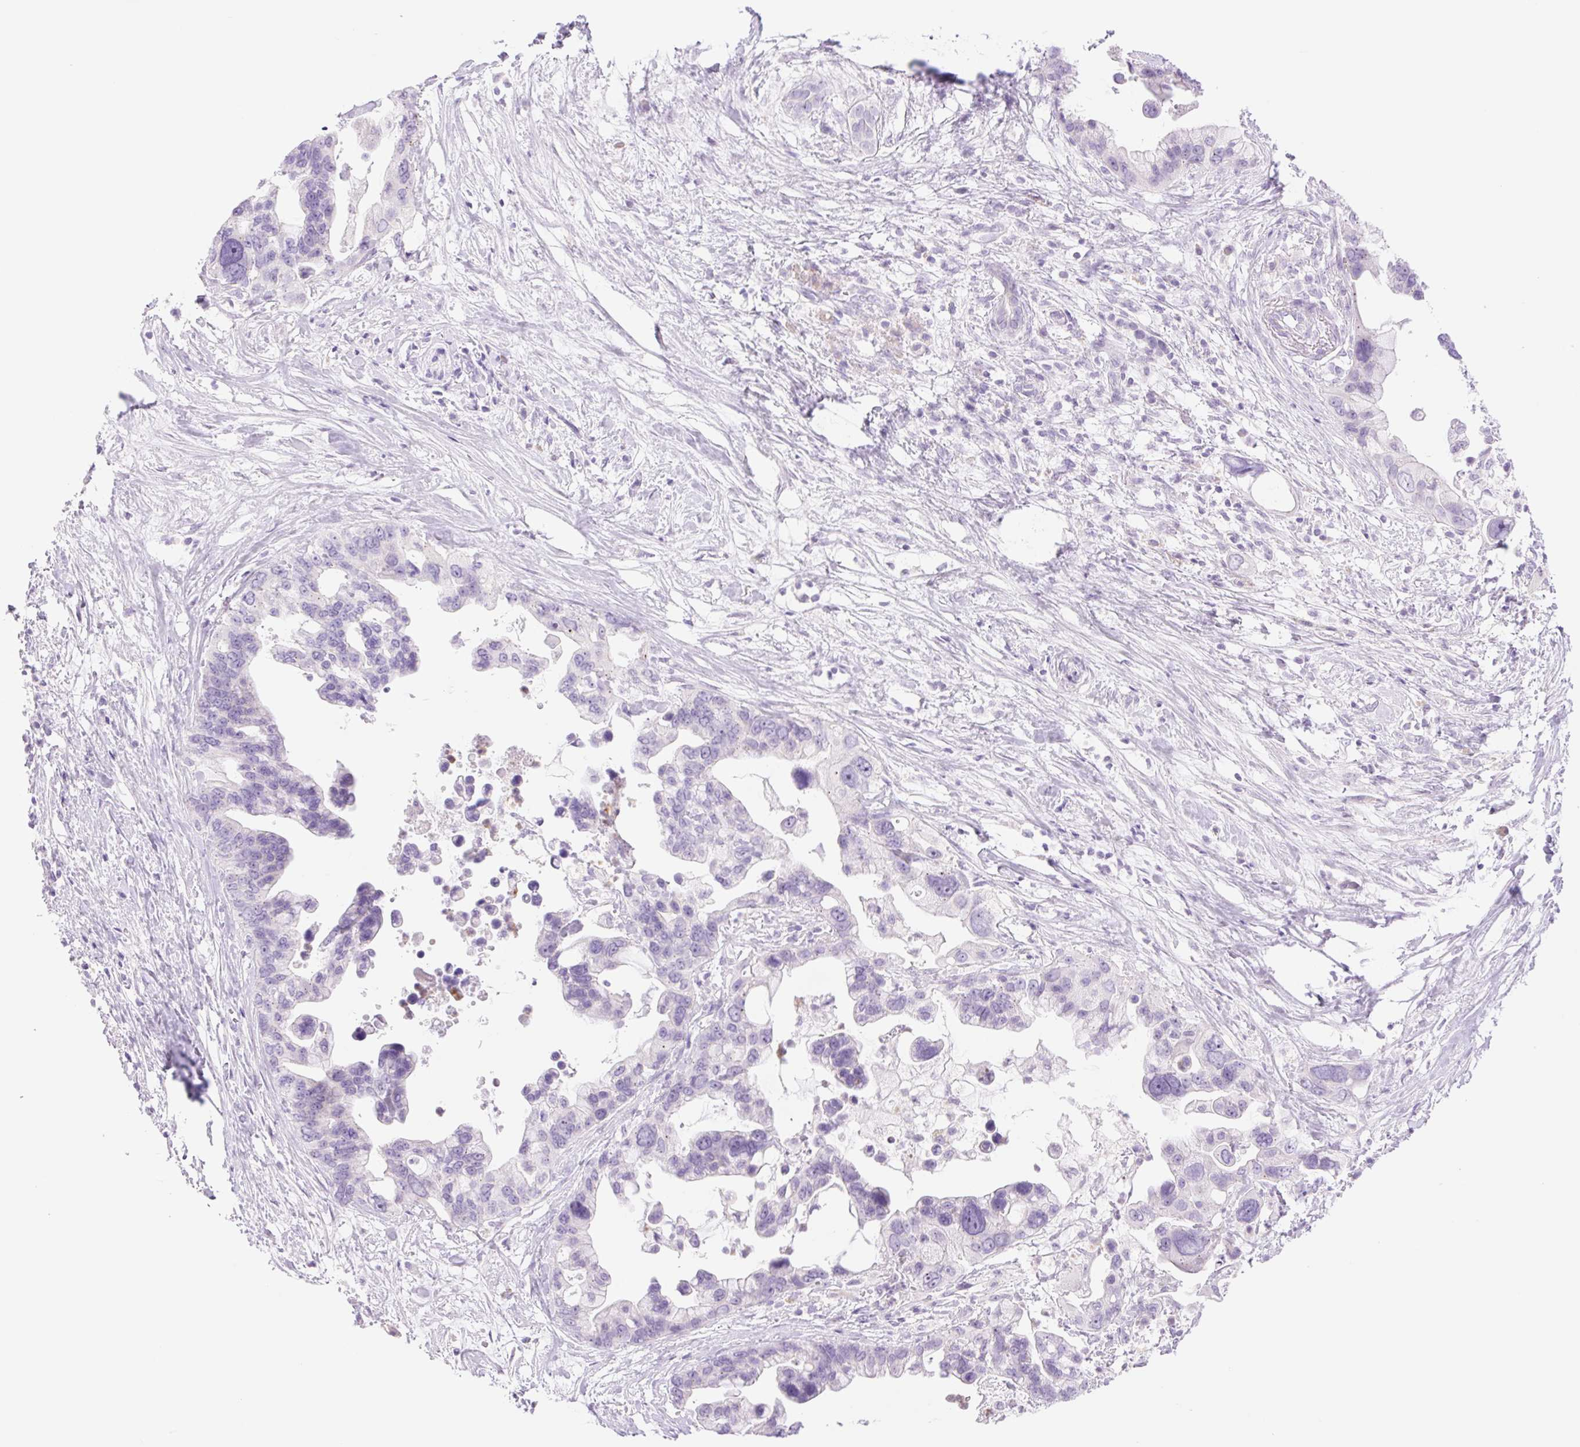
{"staining": {"intensity": "negative", "quantity": "none", "location": "none"}, "tissue": "pancreatic cancer", "cell_type": "Tumor cells", "image_type": "cancer", "snomed": [{"axis": "morphology", "description": "Adenocarcinoma, NOS"}, {"axis": "topography", "description": "Pancreas"}], "caption": "Protein analysis of pancreatic cancer shows no significant staining in tumor cells.", "gene": "TBX15", "patient": {"sex": "female", "age": 83}}